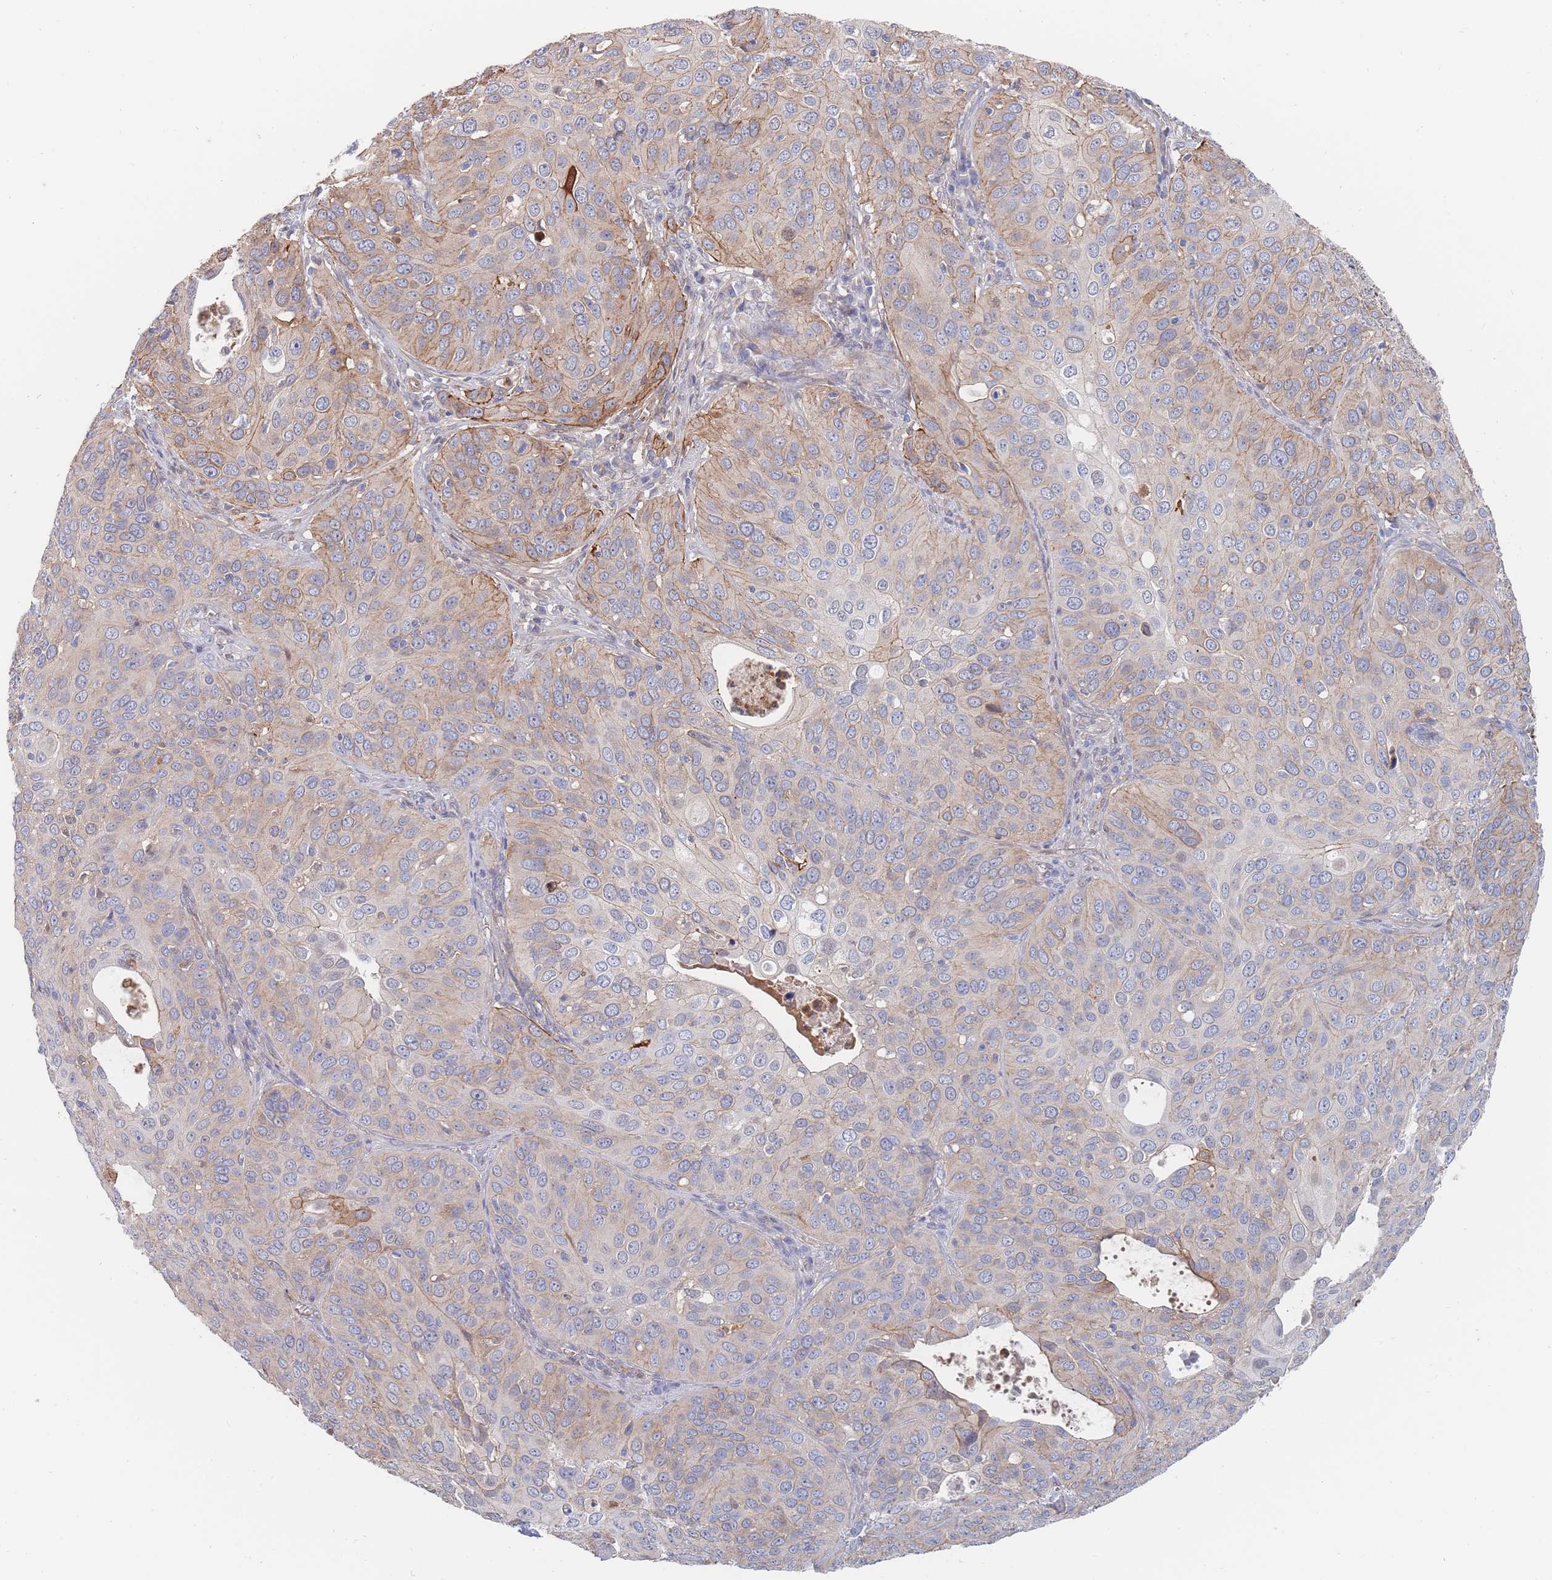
{"staining": {"intensity": "moderate", "quantity": "<25%", "location": "cytoplasmic/membranous"}, "tissue": "cervical cancer", "cell_type": "Tumor cells", "image_type": "cancer", "snomed": [{"axis": "morphology", "description": "Squamous cell carcinoma, NOS"}, {"axis": "topography", "description": "Cervix"}], "caption": "Brown immunohistochemical staining in human cervical cancer demonstrates moderate cytoplasmic/membranous staining in approximately <25% of tumor cells. Using DAB (3,3'-diaminobenzidine) (brown) and hematoxylin (blue) stains, captured at high magnification using brightfield microscopy.", "gene": "G6PC1", "patient": {"sex": "female", "age": 36}}